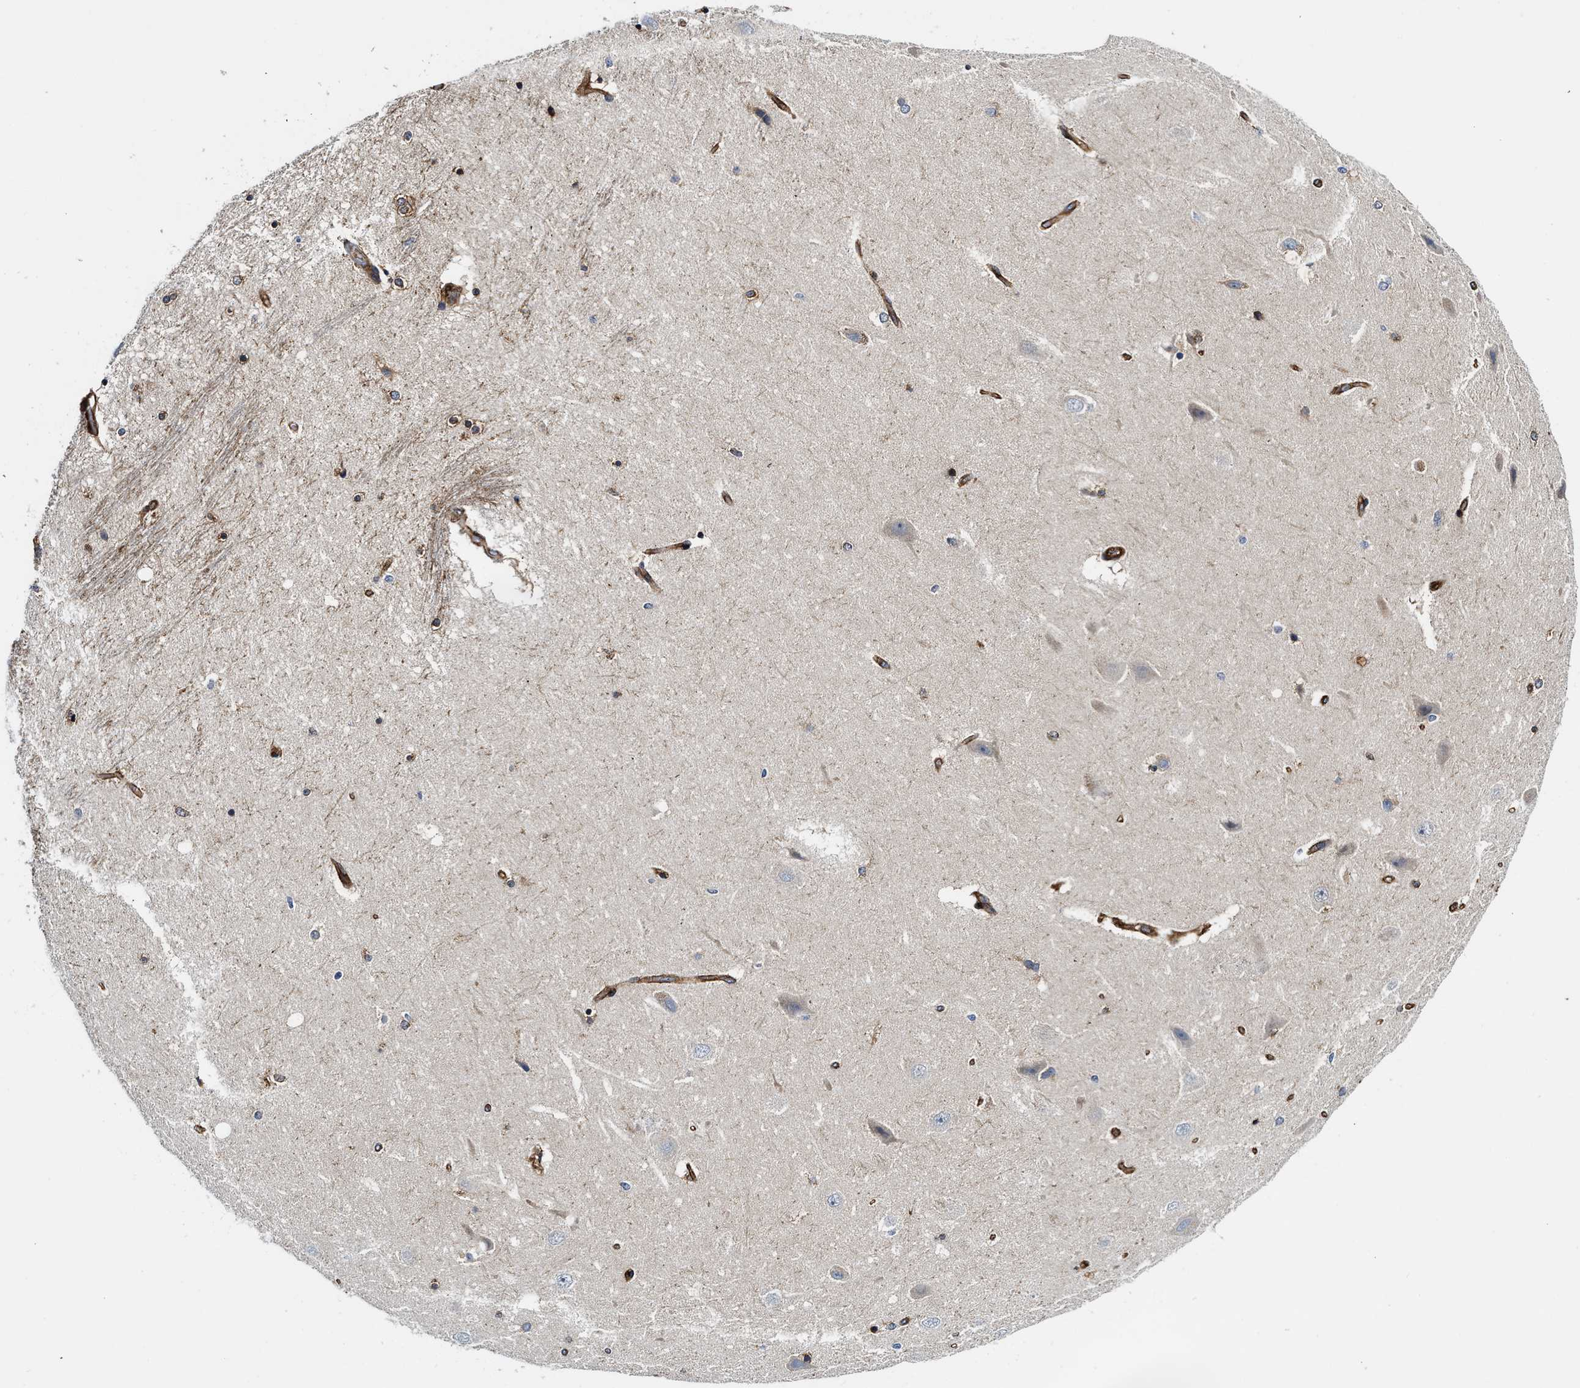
{"staining": {"intensity": "moderate", "quantity": "<25%", "location": "cytoplasmic/membranous"}, "tissue": "hippocampus", "cell_type": "Glial cells", "image_type": "normal", "snomed": [{"axis": "morphology", "description": "Normal tissue, NOS"}, {"axis": "topography", "description": "Hippocampus"}], "caption": "A histopathology image showing moderate cytoplasmic/membranous expression in about <25% of glial cells in unremarkable hippocampus, as visualized by brown immunohistochemical staining.", "gene": "HIP1", "patient": {"sex": "female", "age": 54}}